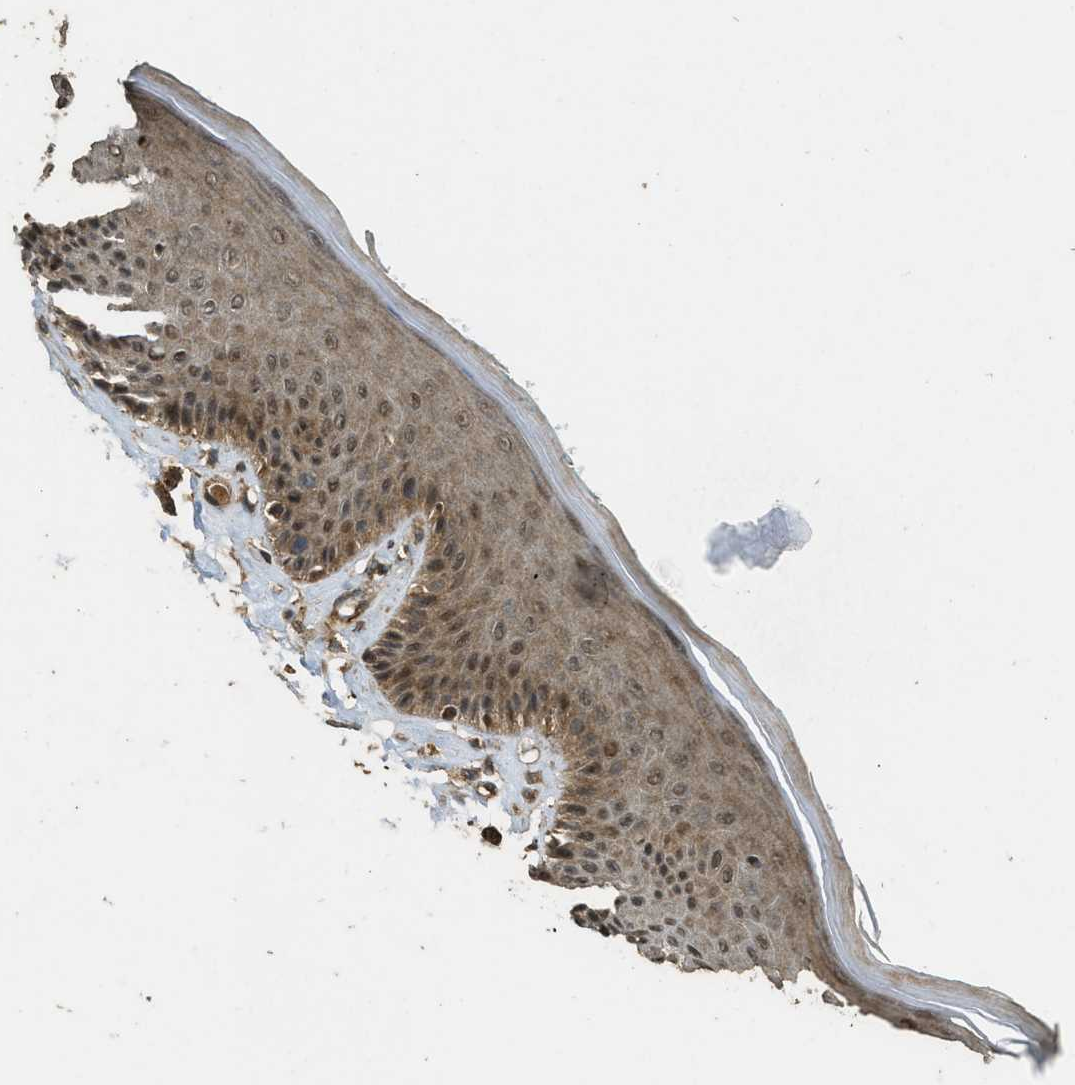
{"staining": {"intensity": "weak", "quantity": ">75%", "location": "cytoplasmic/membranous,nuclear"}, "tissue": "skin", "cell_type": "Epidermal cells", "image_type": "normal", "snomed": [{"axis": "morphology", "description": "Normal tissue, NOS"}, {"axis": "topography", "description": "Vulva"}], "caption": "IHC image of normal skin: human skin stained using immunohistochemistry shows low levels of weak protein expression localized specifically in the cytoplasmic/membranous,nuclear of epidermal cells, appearing as a cytoplasmic/membranous,nuclear brown color.", "gene": "PPP6R3", "patient": {"sex": "female", "age": 73}}